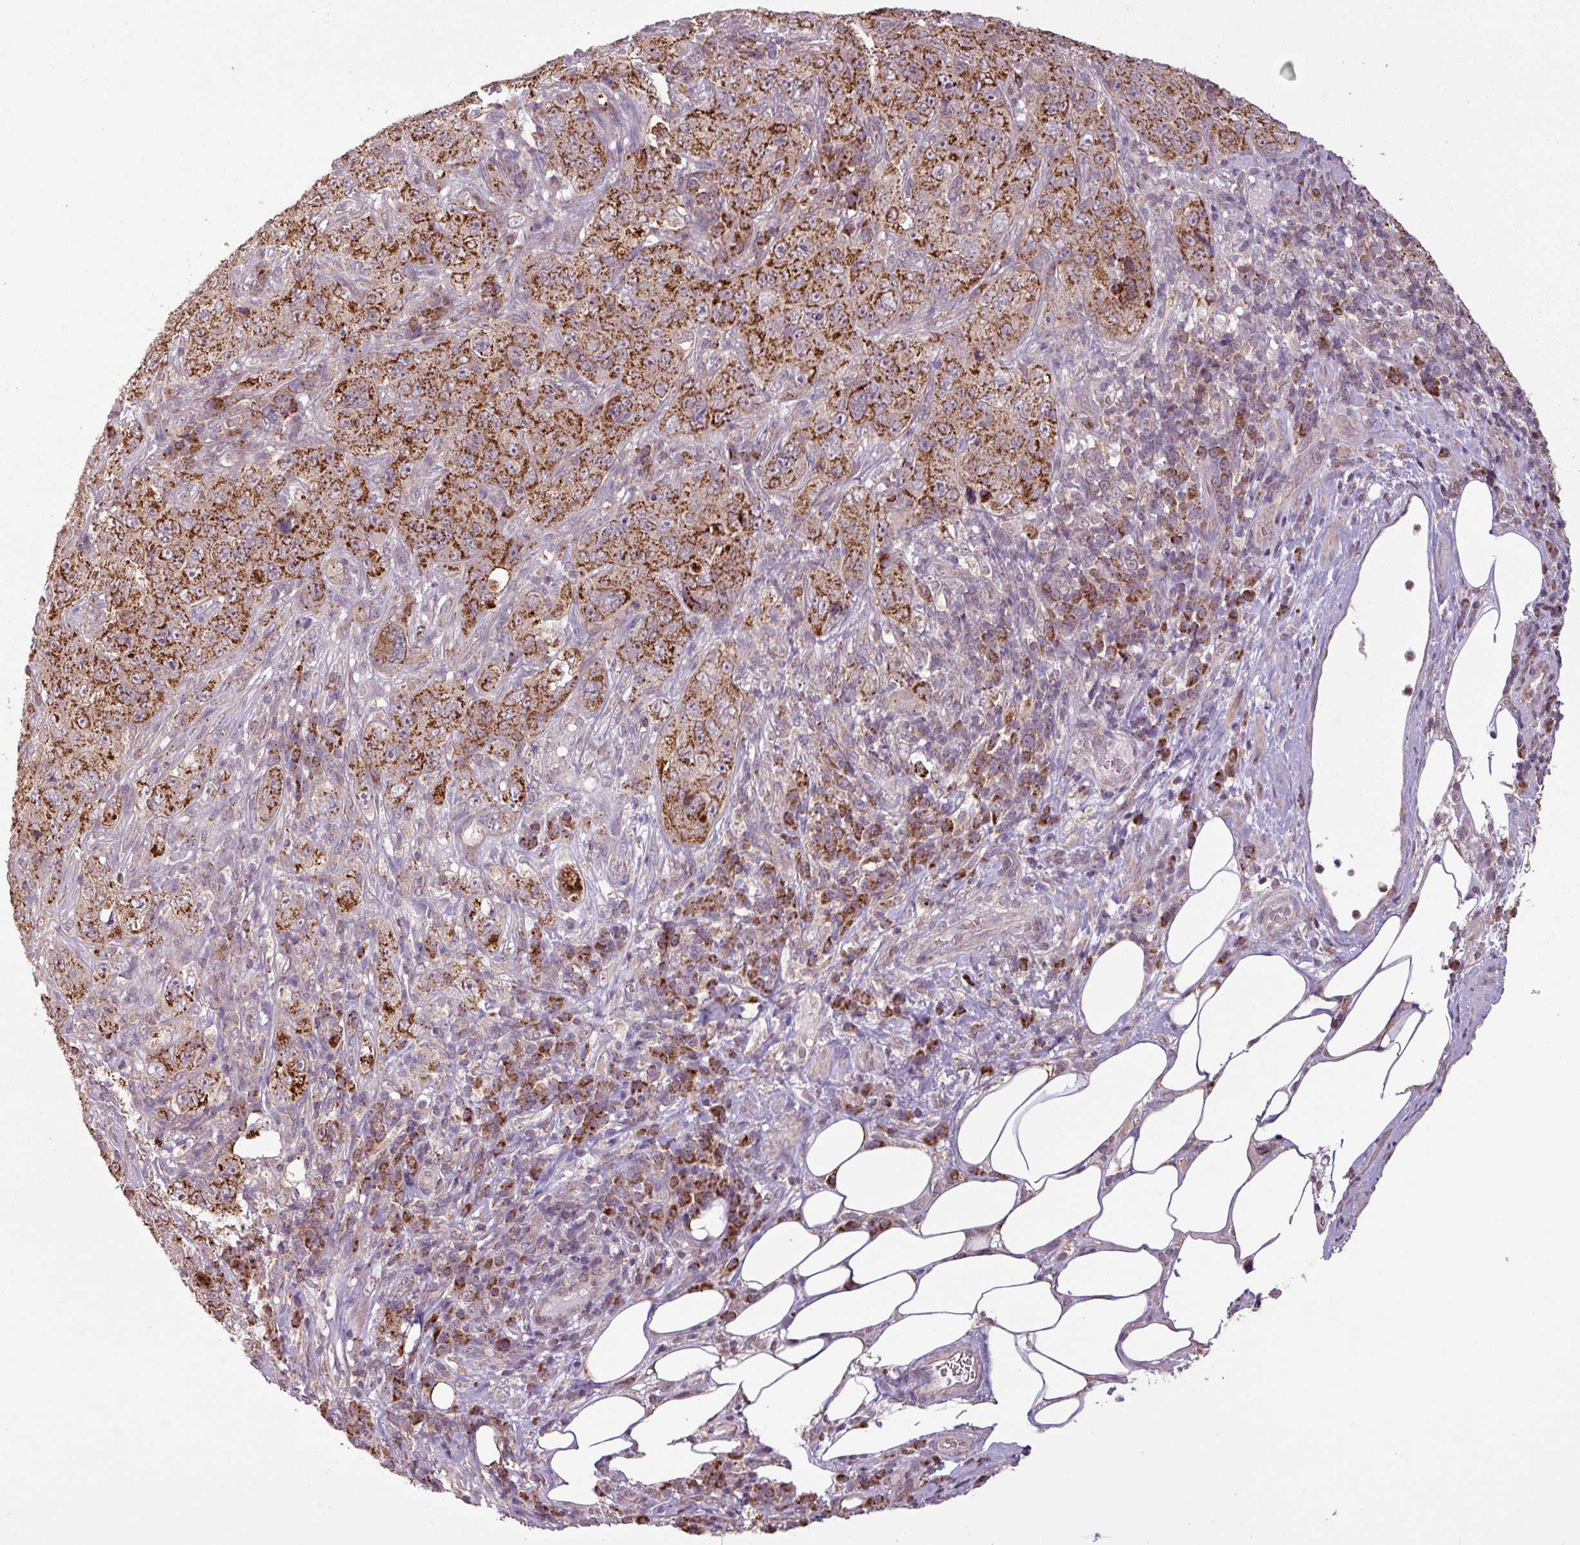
{"staining": {"intensity": "strong", "quantity": ">75%", "location": "cytoplasmic/membranous"}, "tissue": "pancreatic cancer", "cell_type": "Tumor cells", "image_type": "cancer", "snomed": [{"axis": "morphology", "description": "Adenocarcinoma, NOS"}, {"axis": "topography", "description": "Pancreas"}], "caption": "Pancreatic cancer stained with a brown dye displays strong cytoplasmic/membranous positive expression in approximately >75% of tumor cells.", "gene": "MCTP2", "patient": {"sex": "male", "age": 68}}